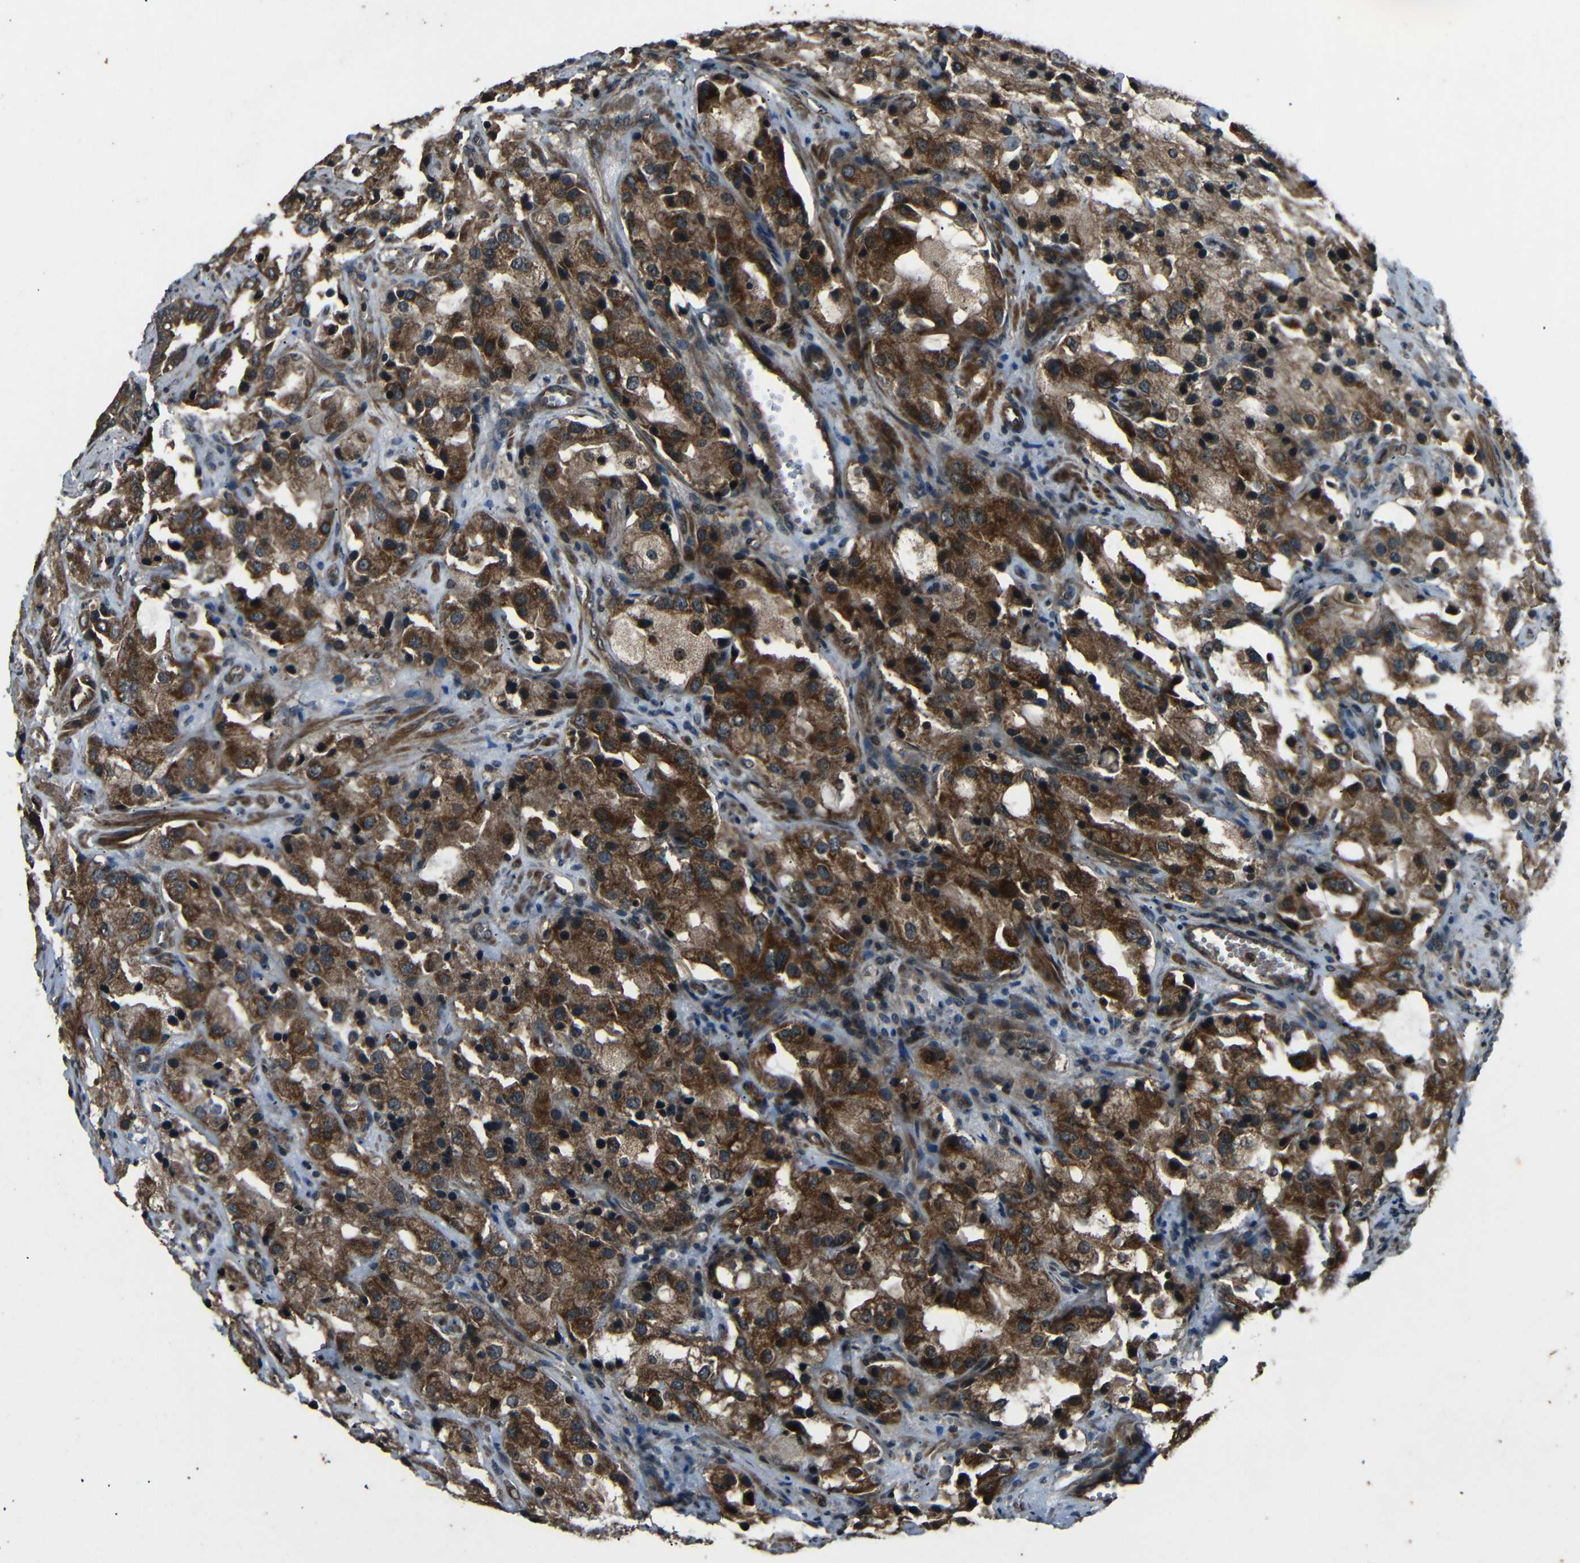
{"staining": {"intensity": "strong", "quantity": ">75%", "location": "cytoplasmic/membranous"}, "tissue": "prostate cancer", "cell_type": "Tumor cells", "image_type": "cancer", "snomed": [{"axis": "morphology", "description": "Adenocarcinoma, High grade"}, {"axis": "topography", "description": "Prostate"}], "caption": "High-power microscopy captured an IHC photomicrograph of adenocarcinoma (high-grade) (prostate), revealing strong cytoplasmic/membranous expression in about >75% of tumor cells.", "gene": "PLK2", "patient": {"sex": "male", "age": 70}}